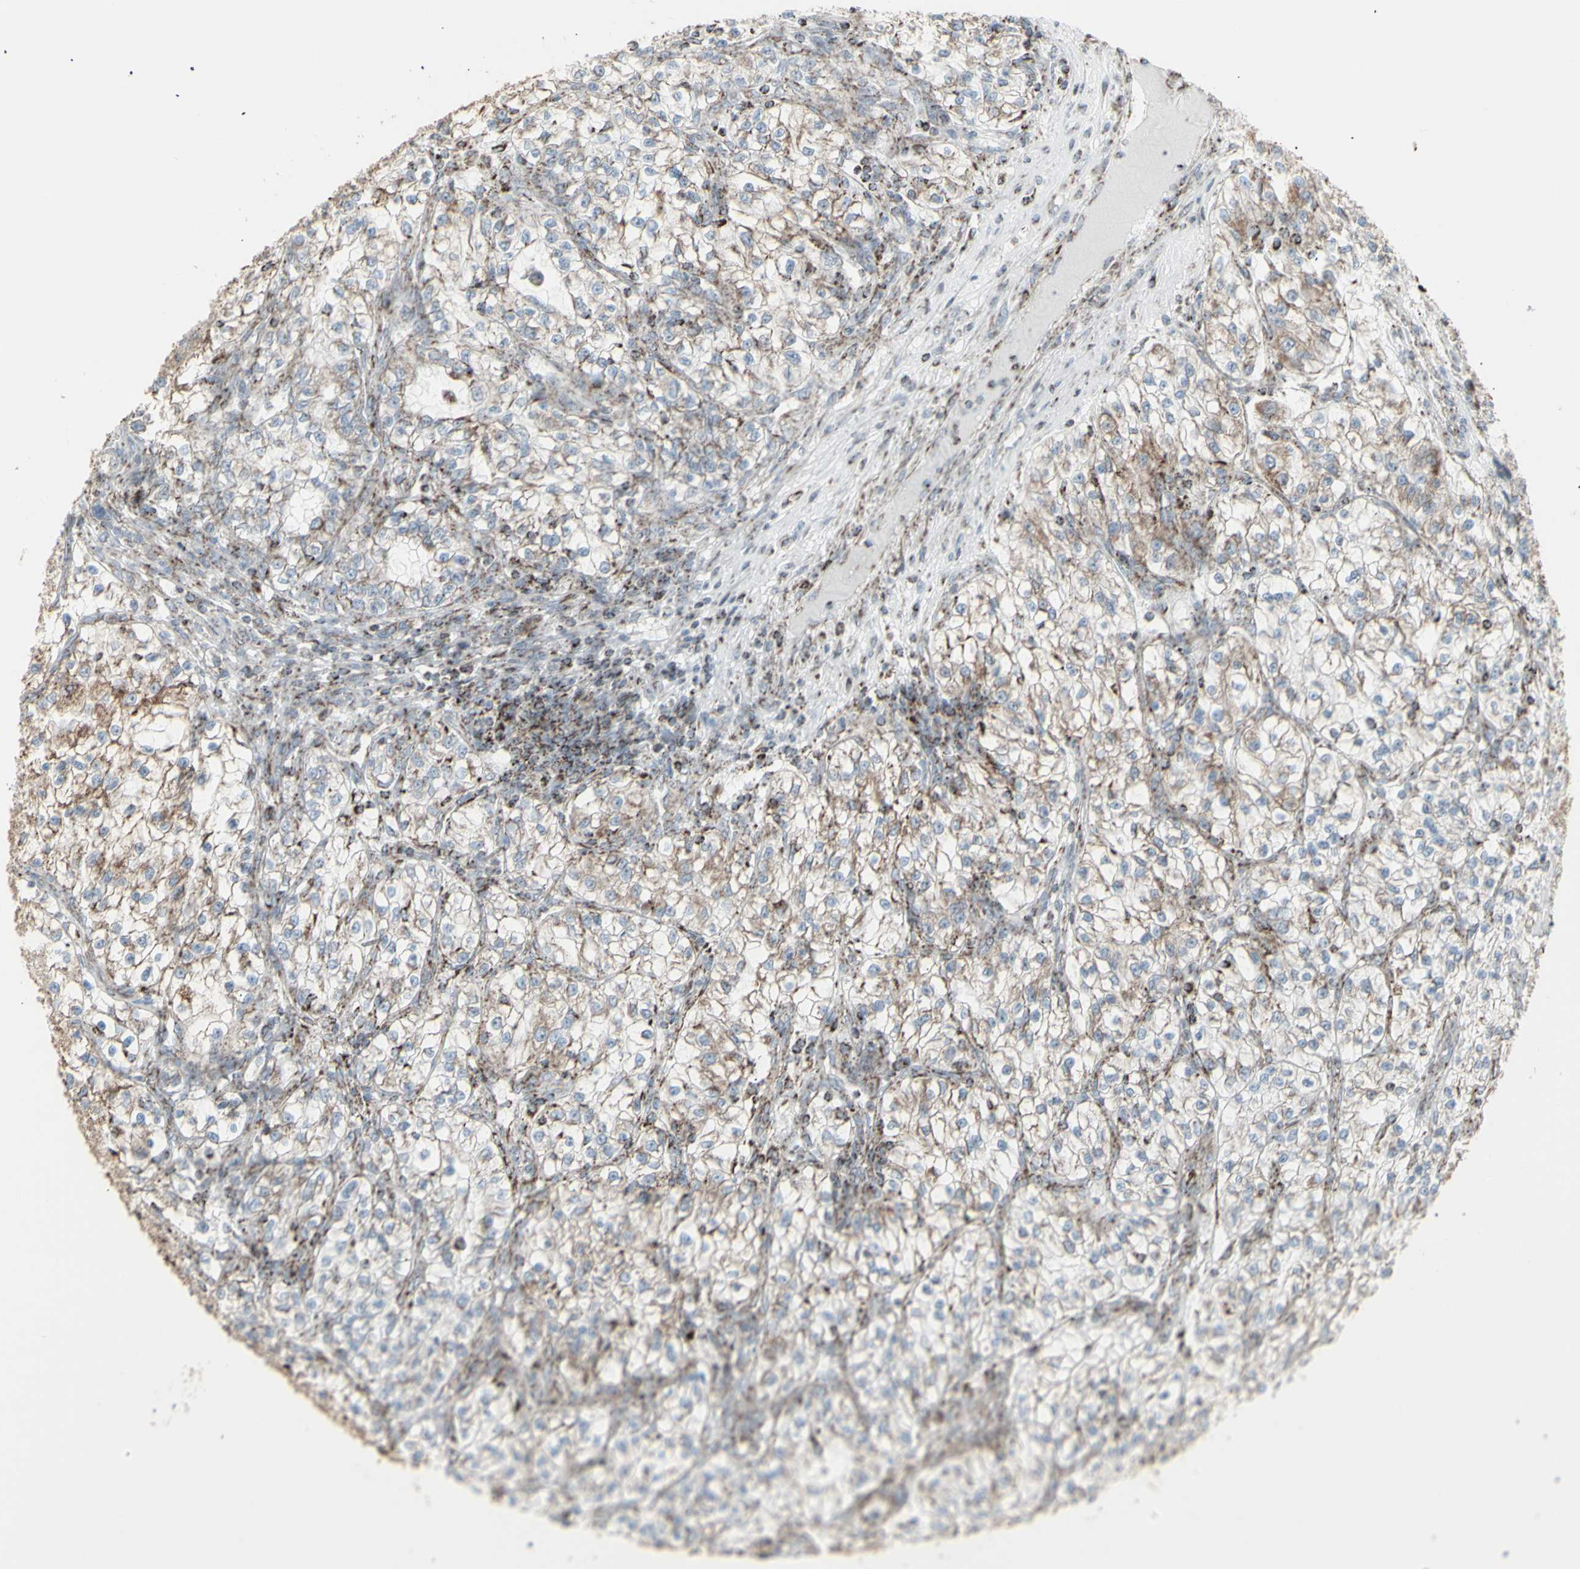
{"staining": {"intensity": "moderate", "quantity": "25%-75%", "location": "cytoplasmic/membranous"}, "tissue": "renal cancer", "cell_type": "Tumor cells", "image_type": "cancer", "snomed": [{"axis": "morphology", "description": "Adenocarcinoma, NOS"}, {"axis": "topography", "description": "Kidney"}], "caption": "Human renal cancer stained with a protein marker exhibits moderate staining in tumor cells.", "gene": "PLGRKT", "patient": {"sex": "female", "age": 57}}